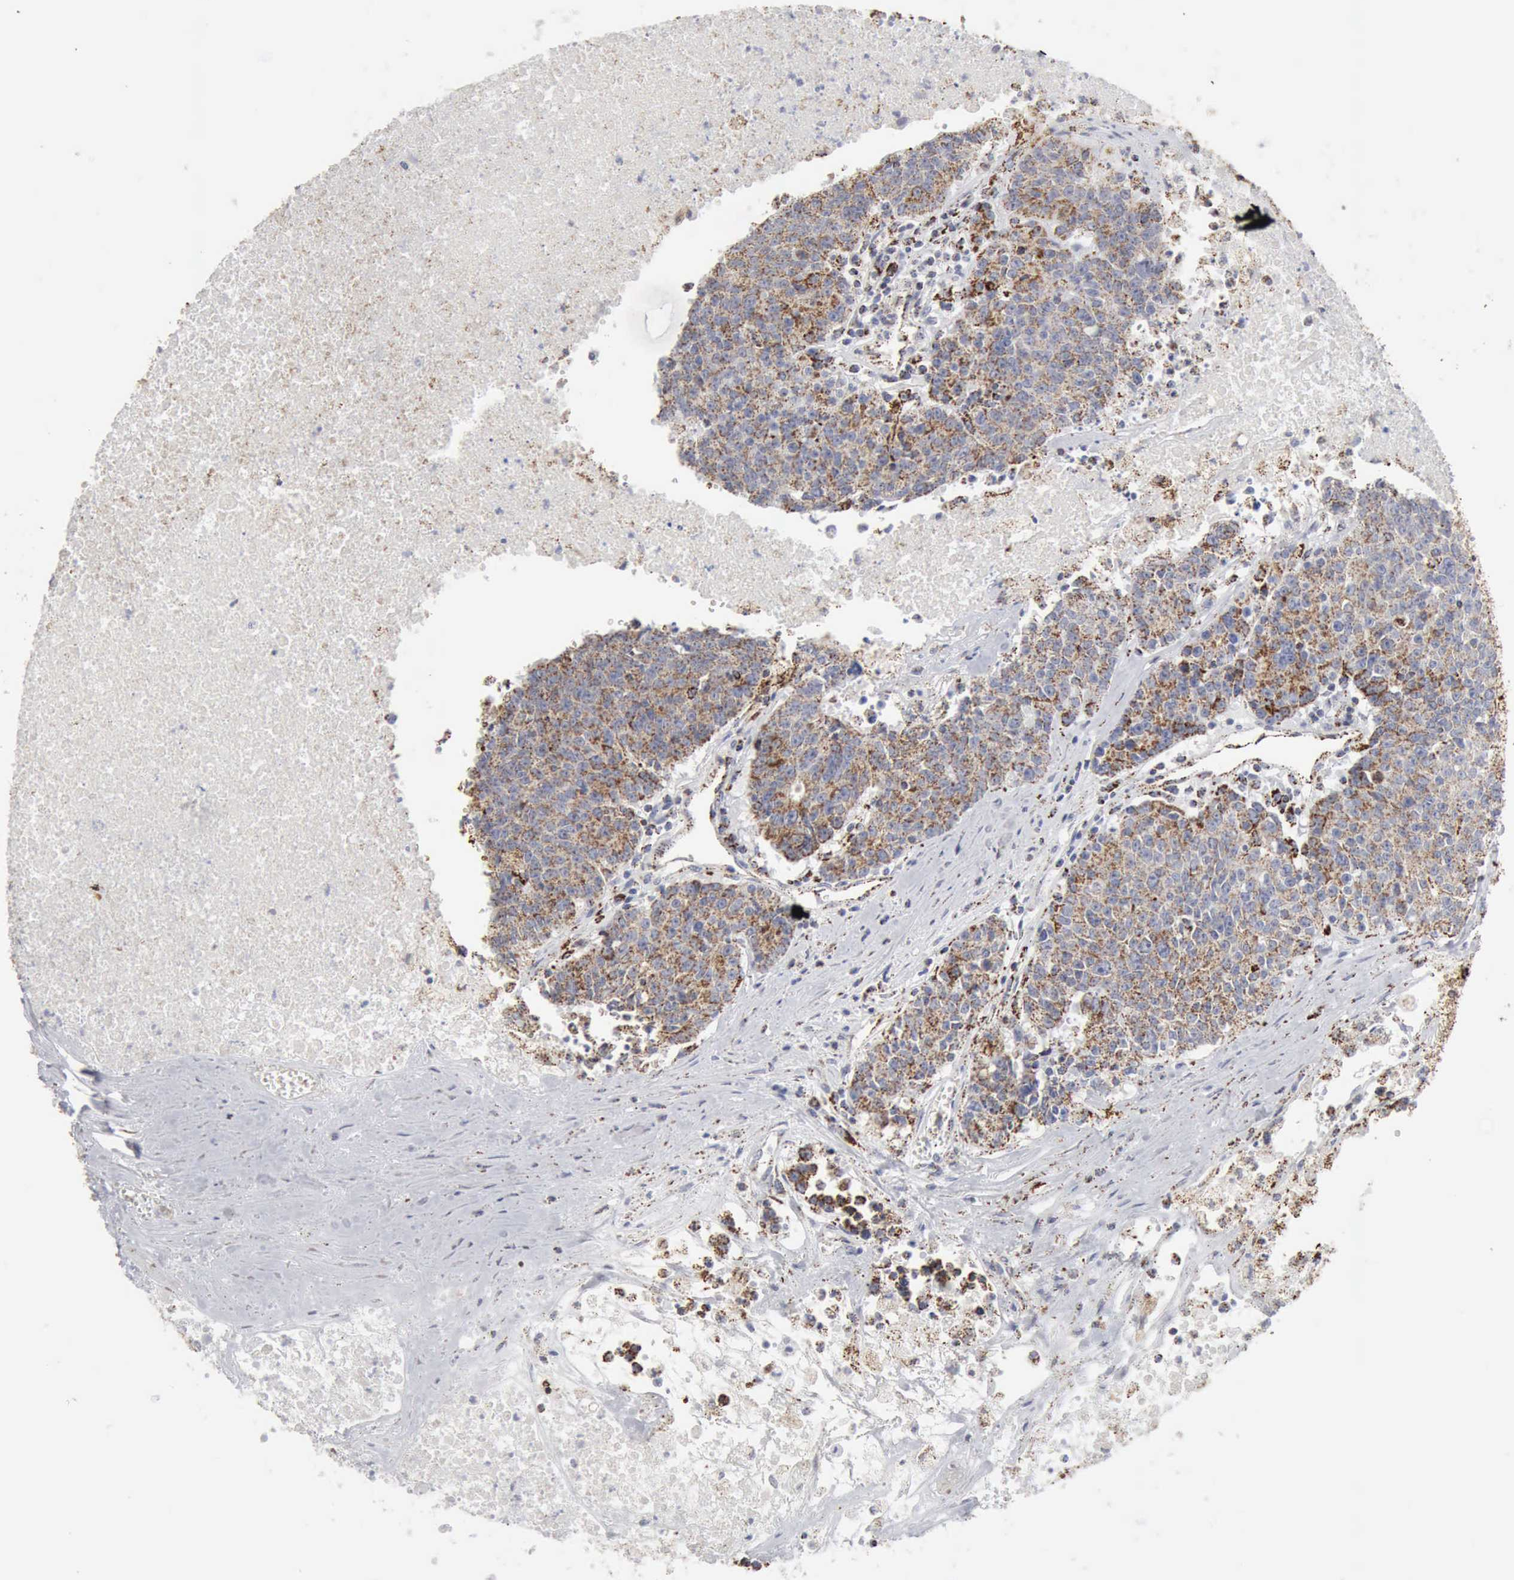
{"staining": {"intensity": "moderate", "quantity": "25%-75%", "location": "cytoplasmic/membranous"}, "tissue": "colorectal cancer", "cell_type": "Tumor cells", "image_type": "cancer", "snomed": [{"axis": "morphology", "description": "Adenocarcinoma, NOS"}, {"axis": "topography", "description": "Colon"}], "caption": "Protein staining of colorectal cancer tissue exhibits moderate cytoplasmic/membranous staining in approximately 25%-75% of tumor cells.", "gene": "ACO2", "patient": {"sex": "female", "age": 53}}